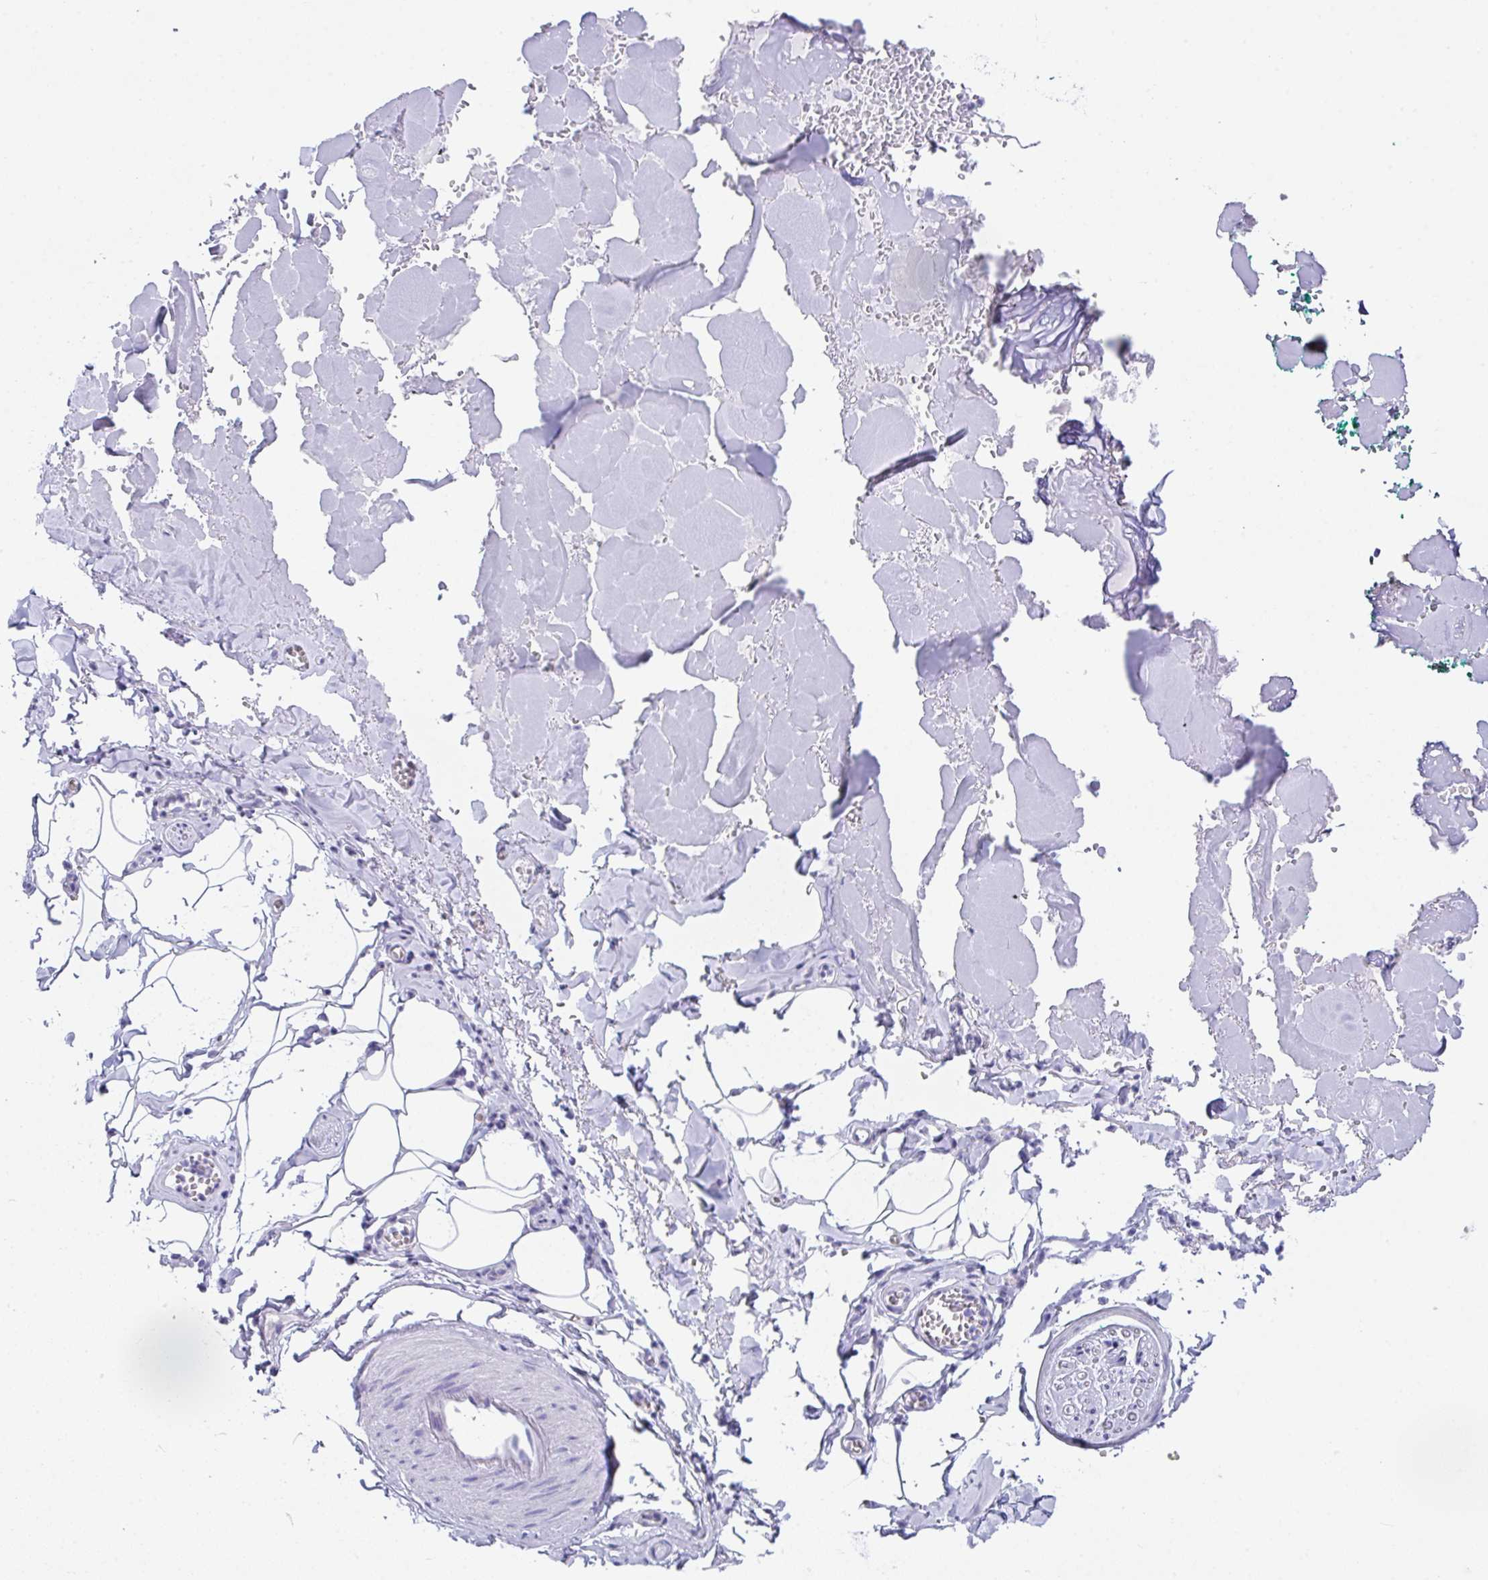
{"staining": {"intensity": "negative", "quantity": "none", "location": "none"}, "tissue": "adipose tissue", "cell_type": "Adipocytes", "image_type": "normal", "snomed": [{"axis": "morphology", "description": "Normal tissue, NOS"}, {"axis": "topography", "description": "Vulva"}, {"axis": "topography", "description": "Peripheral nerve tissue"}], "caption": "Photomicrograph shows no significant protein positivity in adipocytes of benign adipose tissue.", "gene": "LGALS4", "patient": {"sex": "female", "age": 66}}